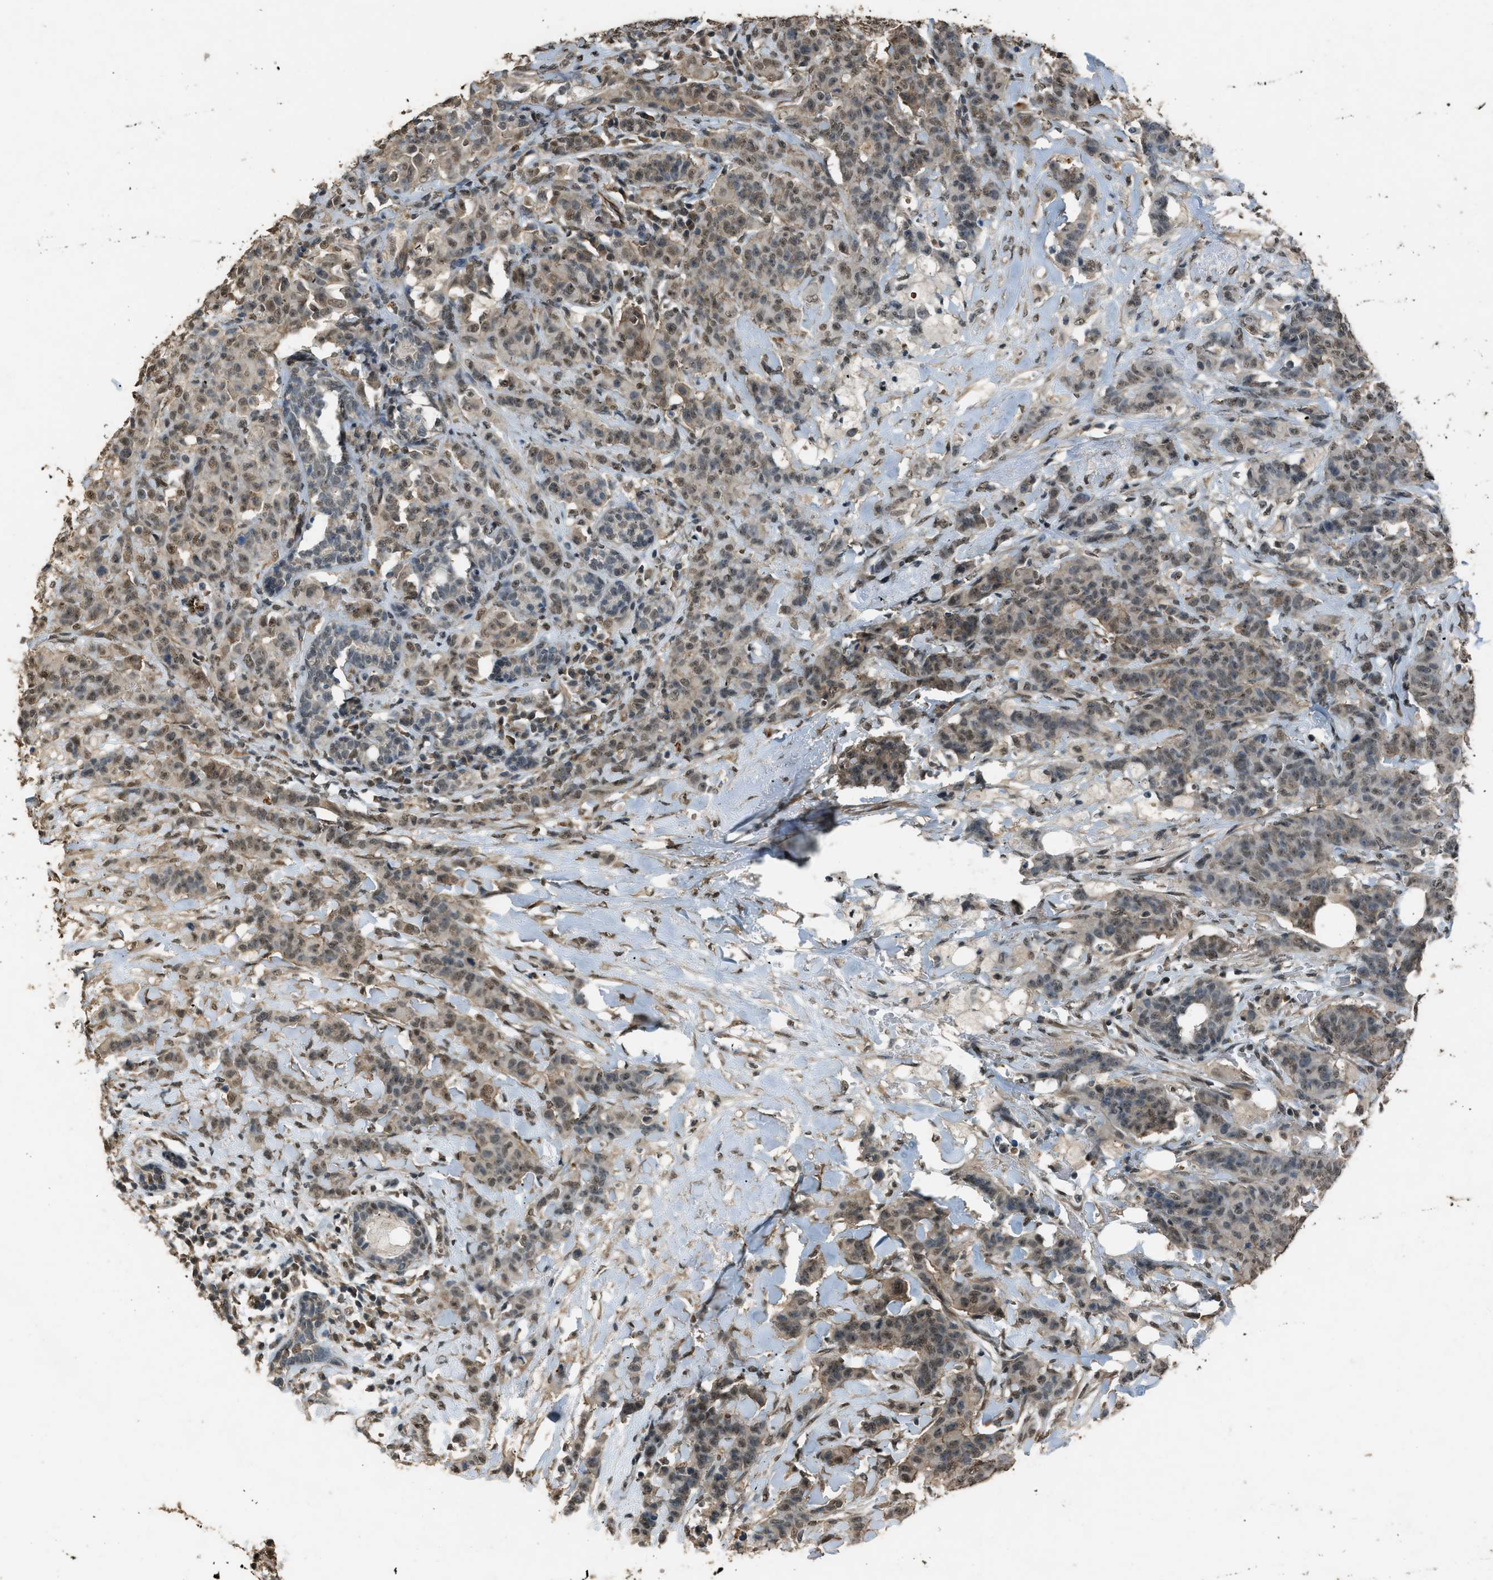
{"staining": {"intensity": "weak", "quantity": ">75%", "location": "nuclear"}, "tissue": "breast cancer", "cell_type": "Tumor cells", "image_type": "cancer", "snomed": [{"axis": "morphology", "description": "Normal tissue, NOS"}, {"axis": "morphology", "description": "Duct carcinoma"}, {"axis": "topography", "description": "Breast"}], "caption": "Invasive ductal carcinoma (breast) stained with a protein marker exhibits weak staining in tumor cells.", "gene": "SERTAD2", "patient": {"sex": "female", "age": 40}}